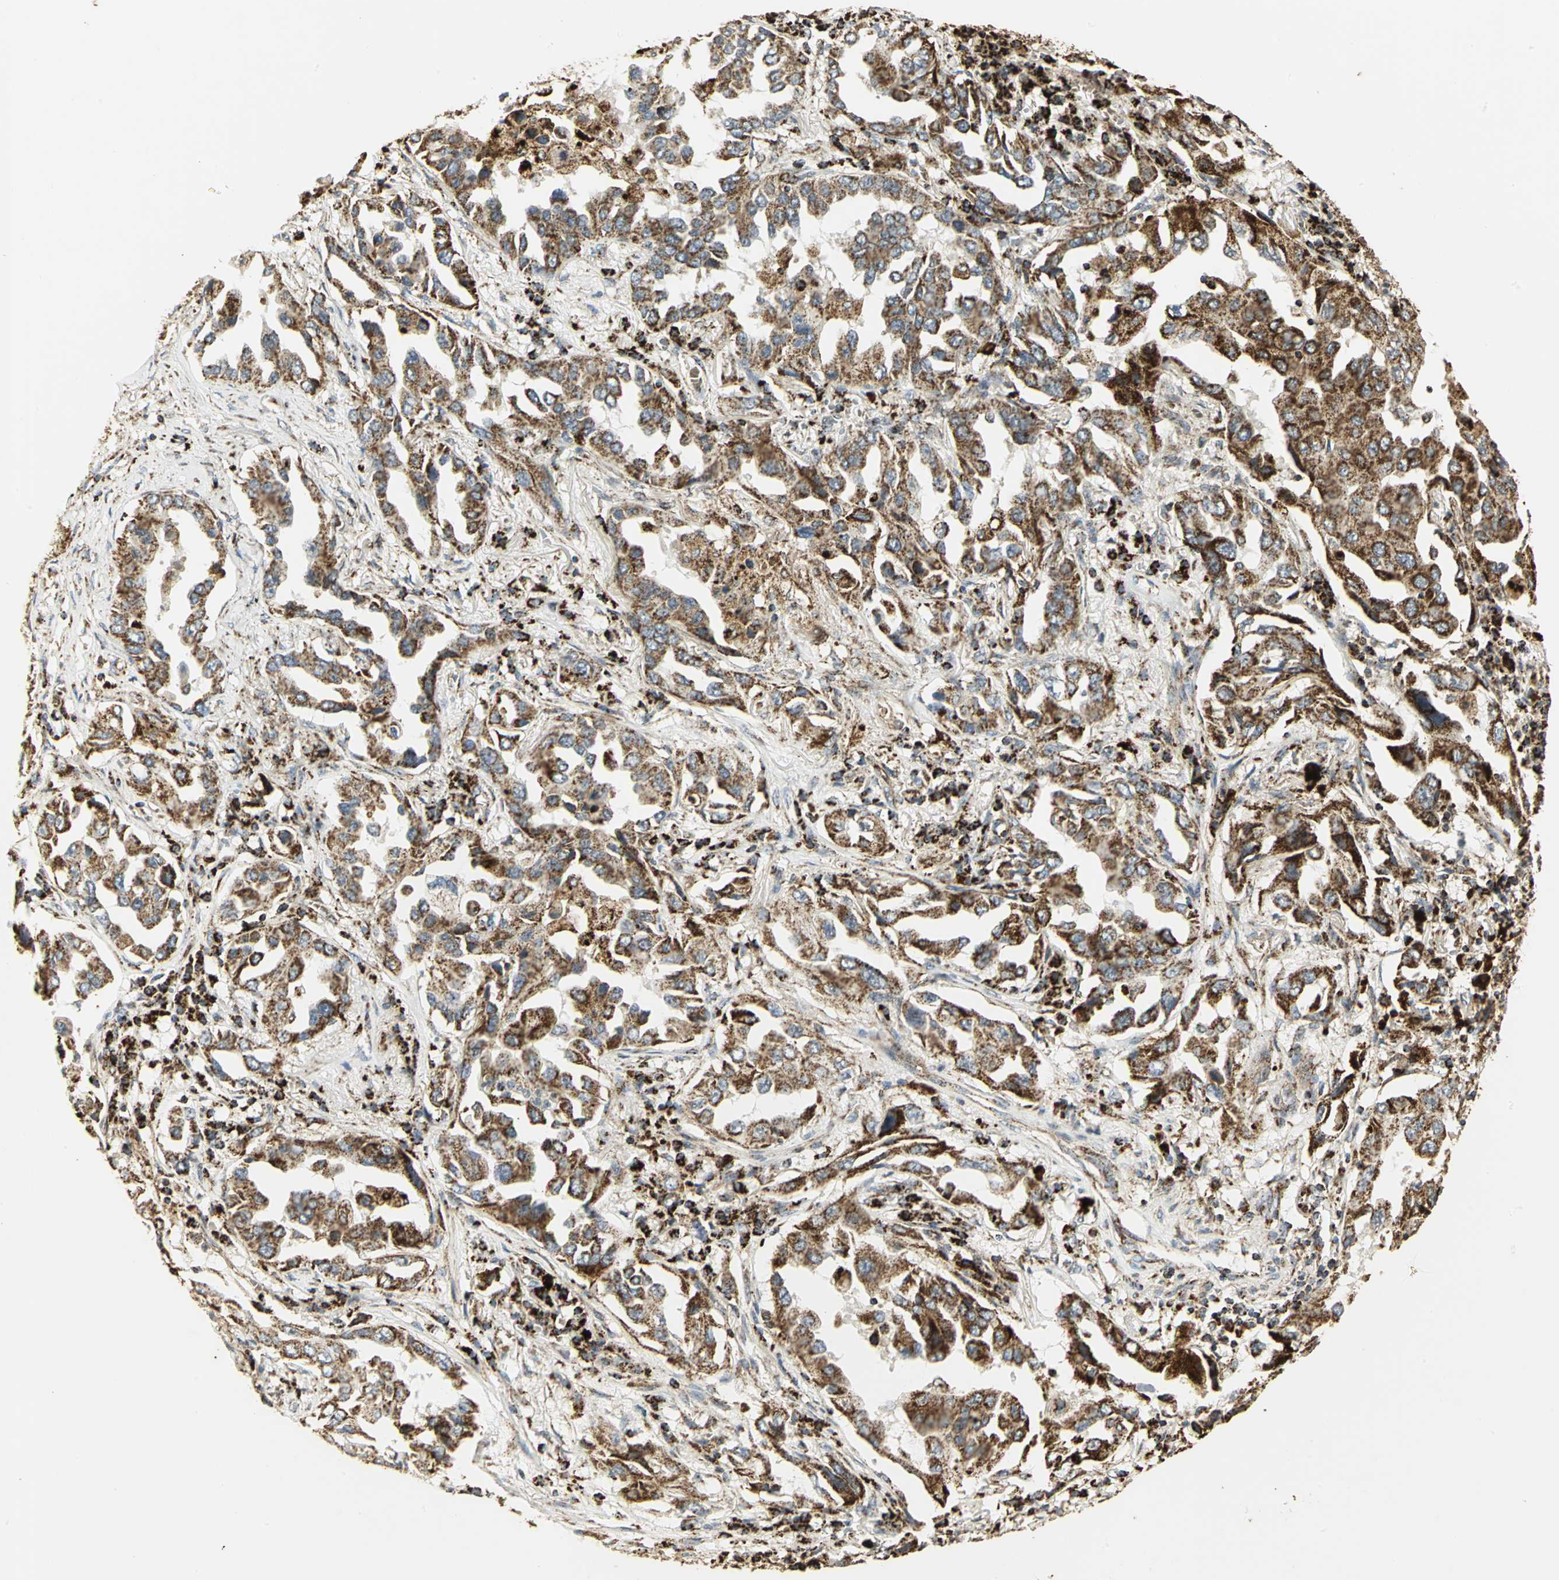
{"staining": {"intensity": "strong", "quantity": ">75%", "location": "cytoplasmic/membranous"}, "tissue": "lung cancer", "cell_type": "Tumor cells", "image_type": "cancer", "snomed": [{"axis": "morphology", "description": "Adenocarcinoma, NOS"}, {"axis": "topography", "description": "Lung"}], "caption": "A high-resolution histopathology image shows immunohistochemistry staining of lung cancer (adenocarcinoma), which demonstrates strong cytoplasmic/membranous positivity in approximately >75% of tumor cells.", "gene": "VDAC1", "patient": {"sex": "female", "age": 65}}